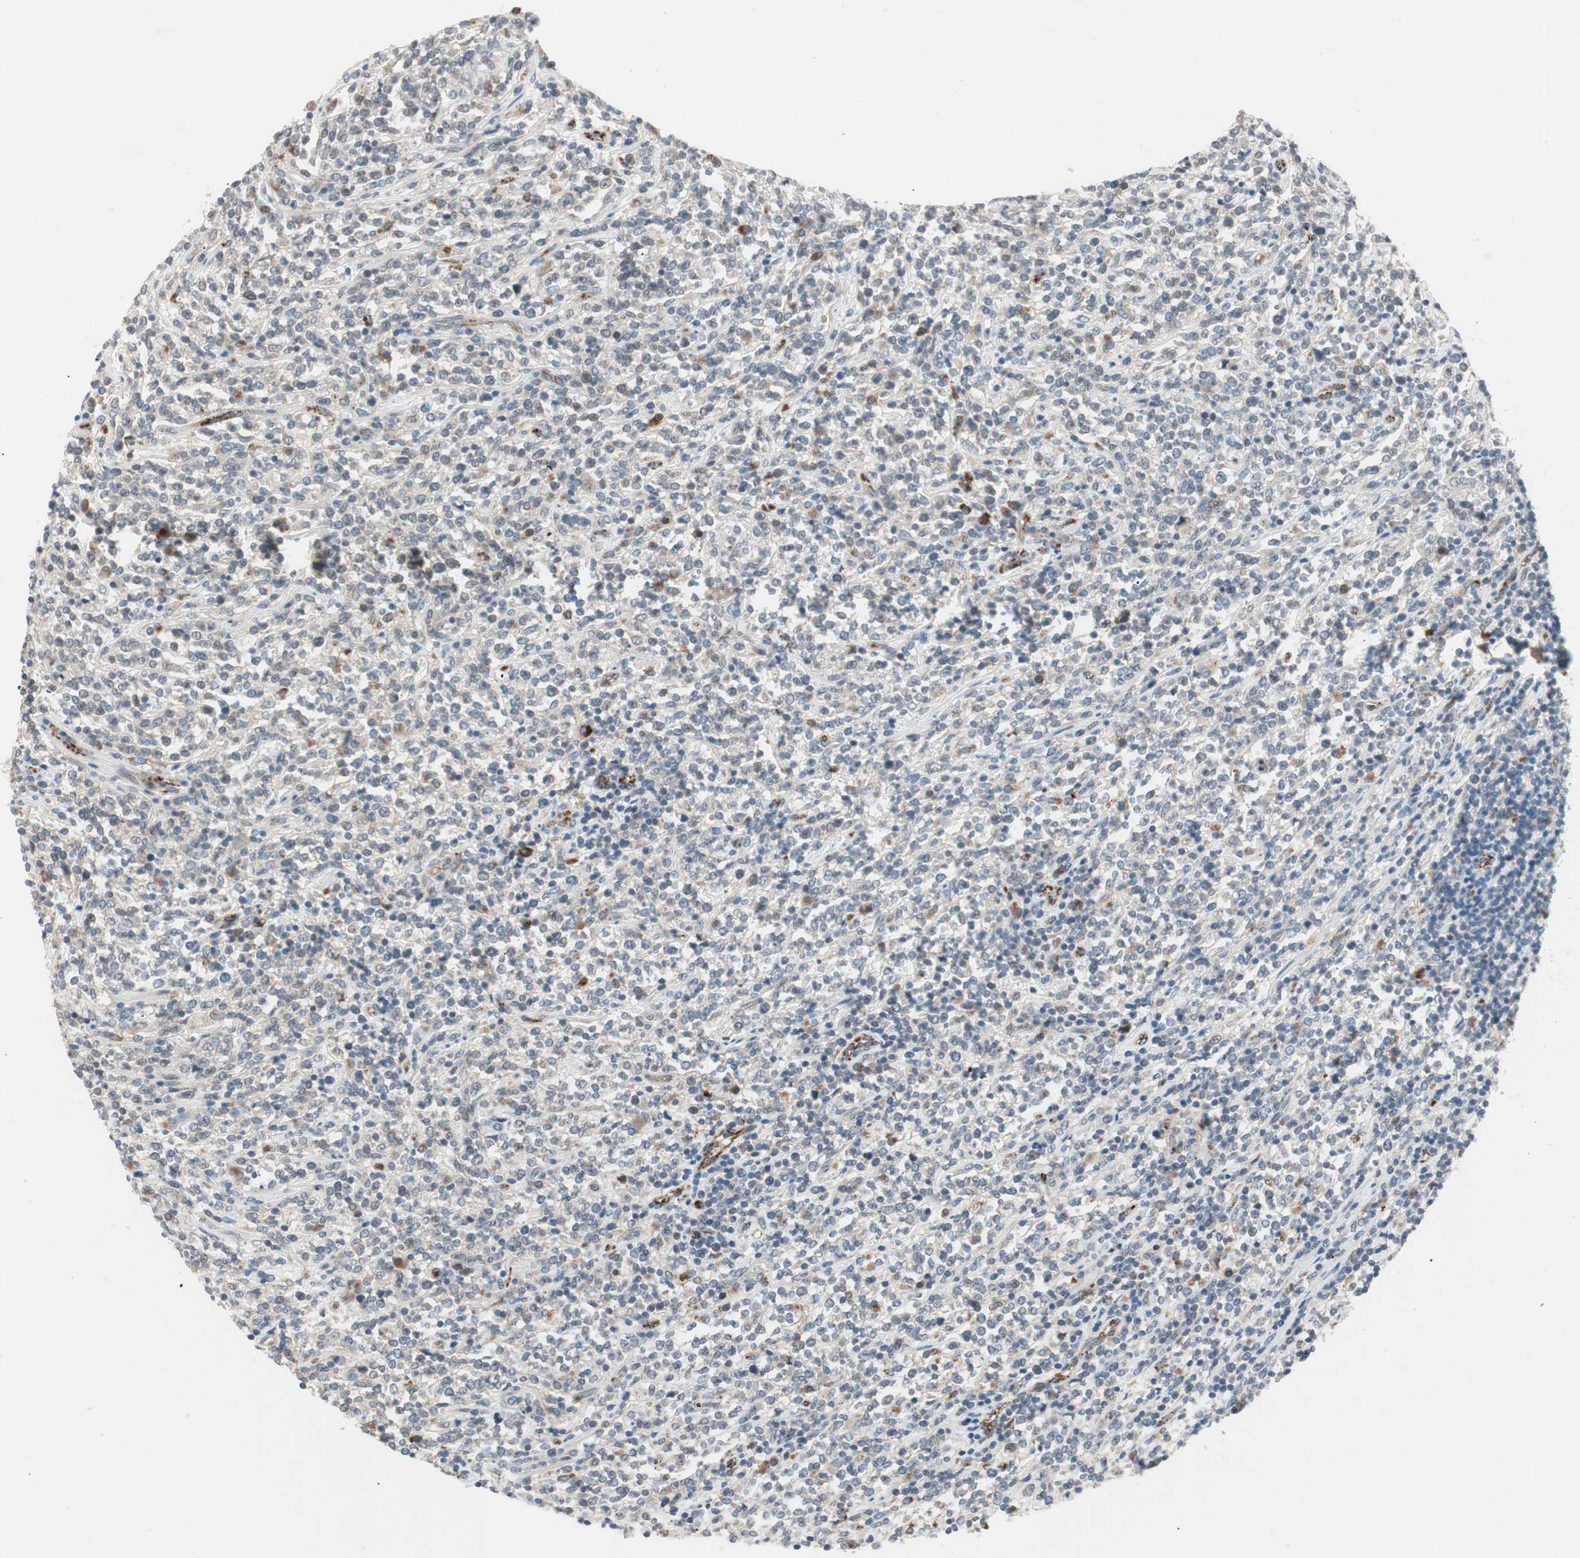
{"staining": {"intensity": "weak", "quantity": "25%-75%", "location": "cytoplasmic/membranous"}, "tissue": "lymphoma", "cell_type": "Tumor cells", "image_type": "cancer", "snomed": [{"axis": "morphology", "description": "Malignant lymphoma, non-Hodgkin's type, High grade"}, {"axis": "topography", "description": "Soft tissue"}], "caption": "Lymphoma tissue shows weak cytoplasmic/membranous staining in approximately 25%-75% of tumor cells Using DAB (brown) and hematoxylin (blue) stains, captured at high magnification using brightfield microscopy.", "gene": "FGFR4", "patient": {"sex": "male", "age": 18}}